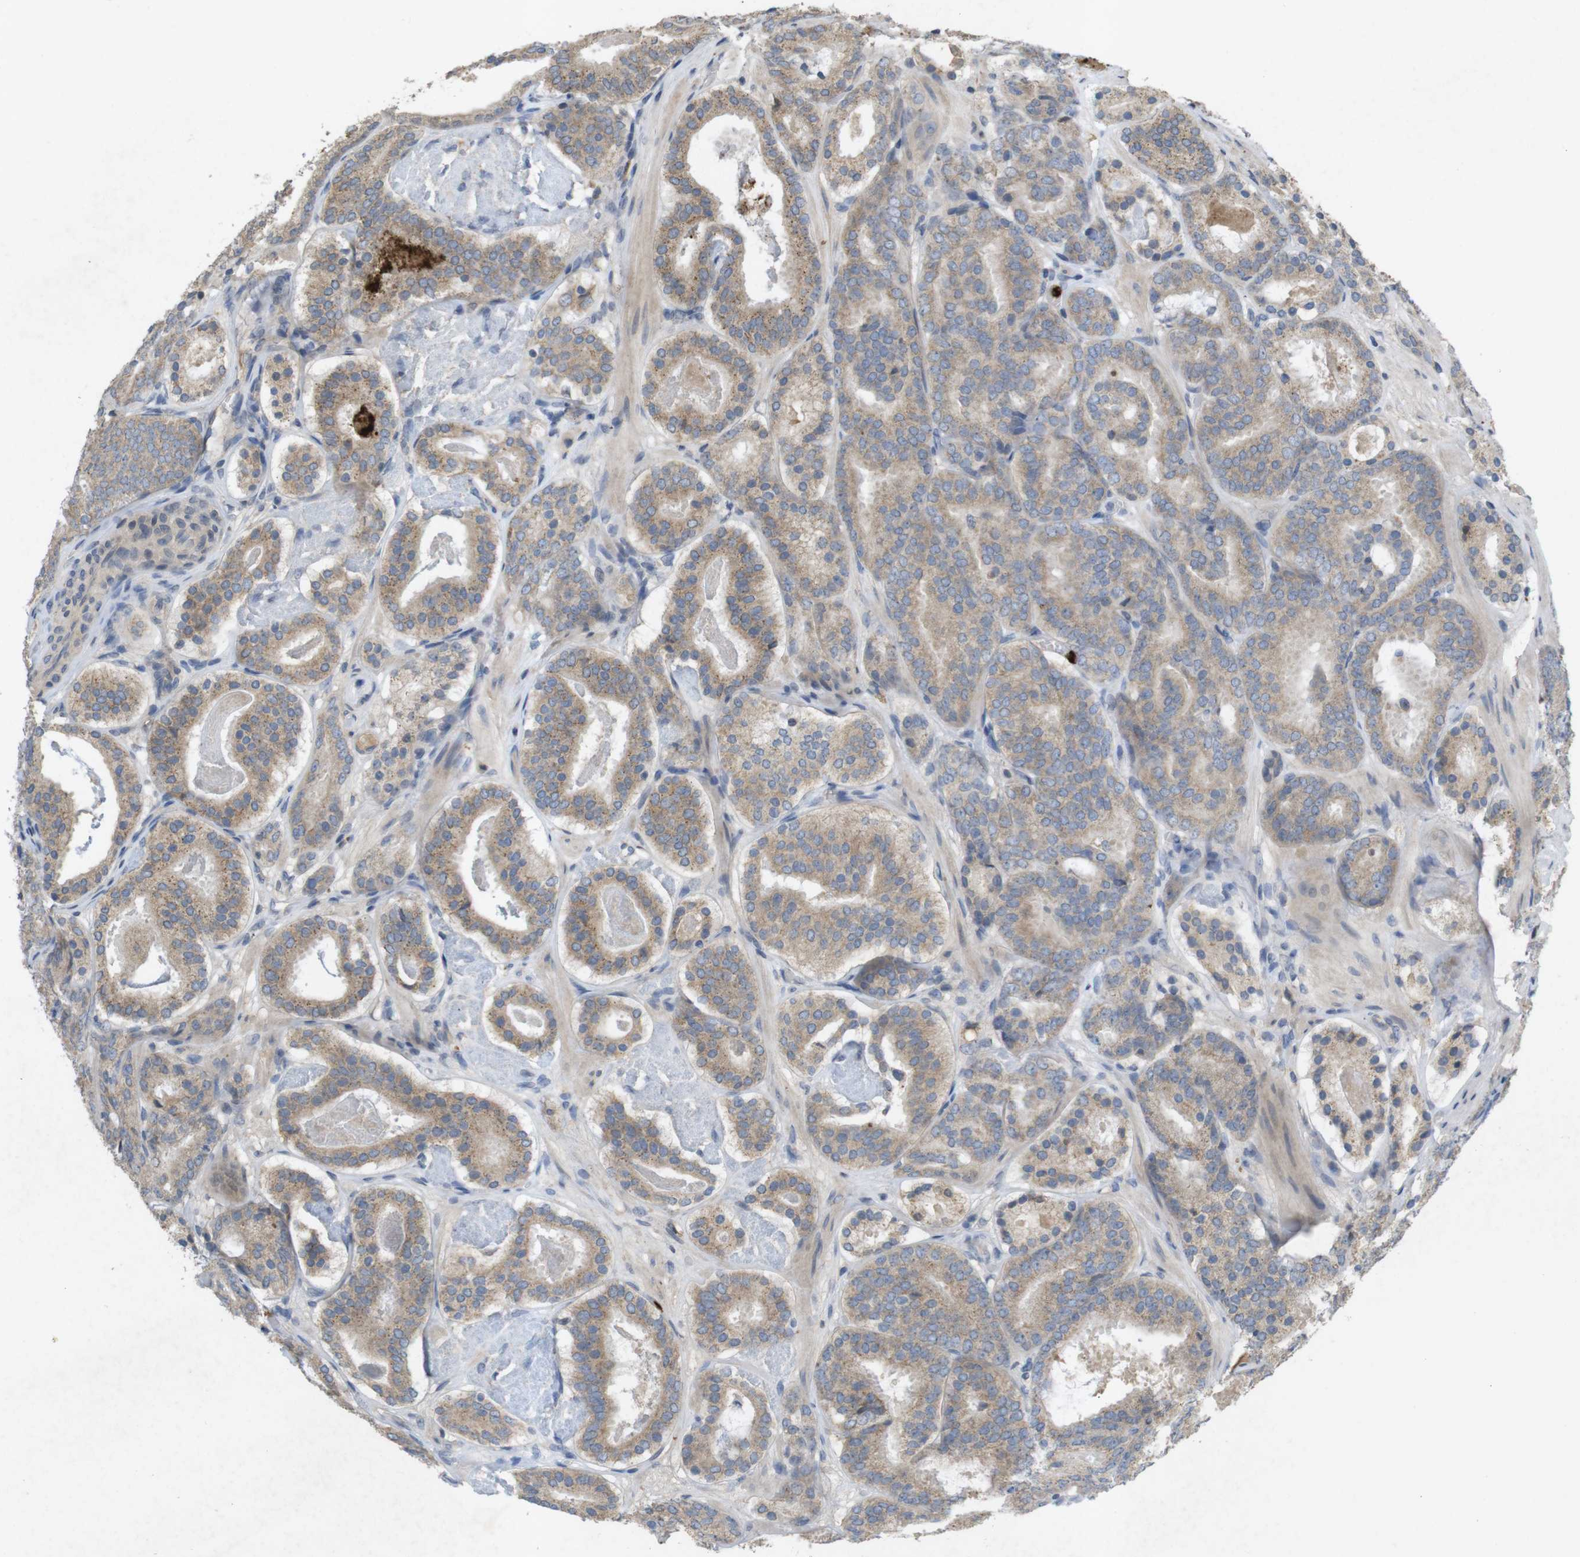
{"staining": {"intensity": "moderate", "quantity": ">75%", "location": "cytoplasmic/membranous"}, "tissue": "prostate cancer", "cell_type": "Tumor cells", "image_type": "cancer", "snomed": [{"axis": "morphology", "description": "Adenocarcinoma, Low grade"}, {"axis": "topography", "description": "Prostate"}], "caption": "Protein expression analysis of prostate adenocarcinoma (low-grade) displays moderate cytoplasmic/membranous expression in approximately >75% of tumor cells.", "gene": "TSPAN14", "patient": {"sex": "male", "age": 69}}